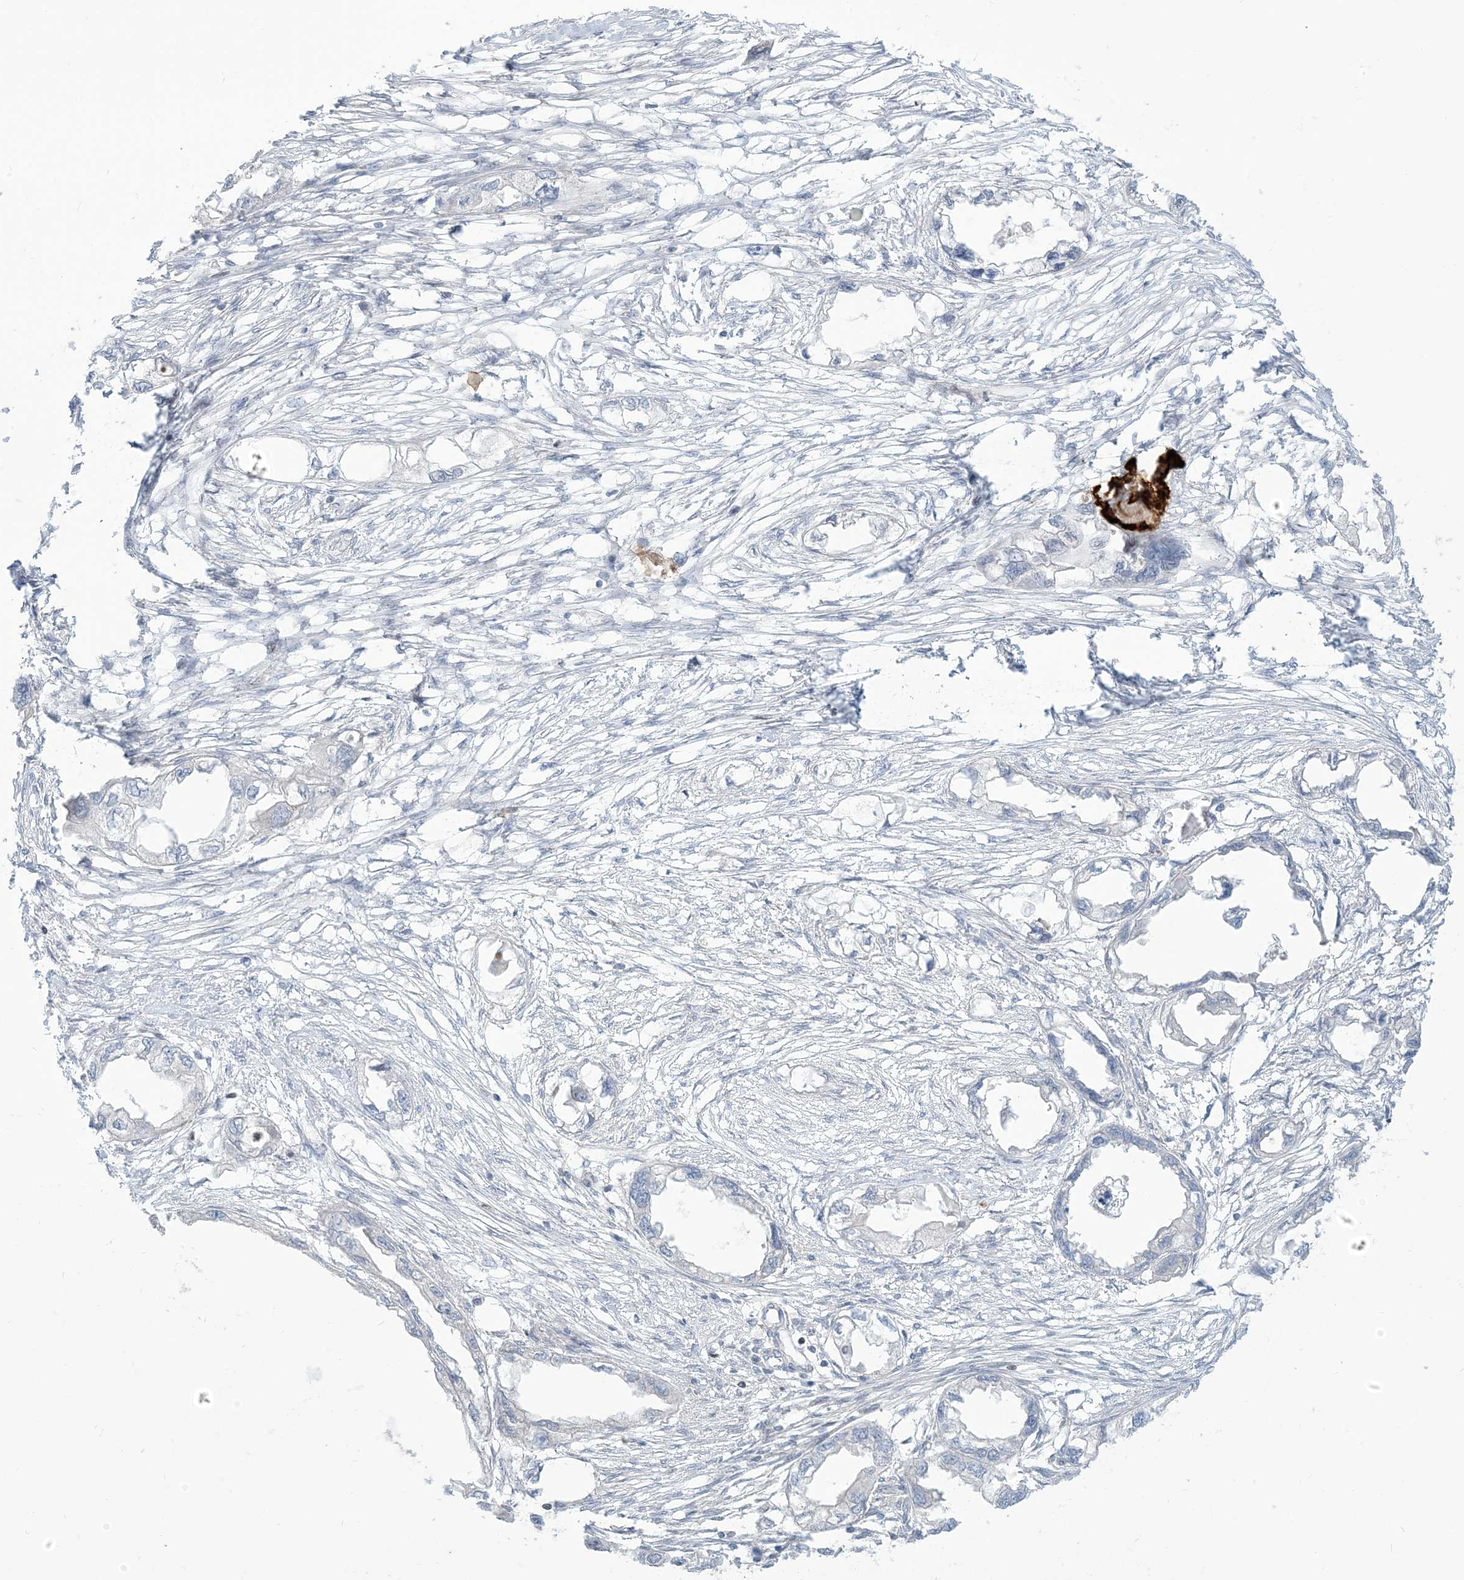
{"staining": {"intensity": "negative", "quantity": "none", "location": "none"}, "tissue": "endometrial cancer", "cell_type": "Tumor cells", "image_type": "cancer", "snomed": [{"axis": "morphology", "description": "Adenocarcinoma, NOS"}, {"axis": "morphology", "description": "Adenocarcinoma, metastatic, NOS"}, {"axis": "topography", "description": "Adipose tissue"}, {"axis": "topography", "description": "Endometrium"}], "caption": "Immunohistochemistry (IHC) micrograph of human endometrial cancer (metastatic adenocarcinoma) stained for a protein (brown), which demonstrates no expression in tumor cells.", "gene": "AFTPH", "patient": {"sex": "female", "age": 67}}